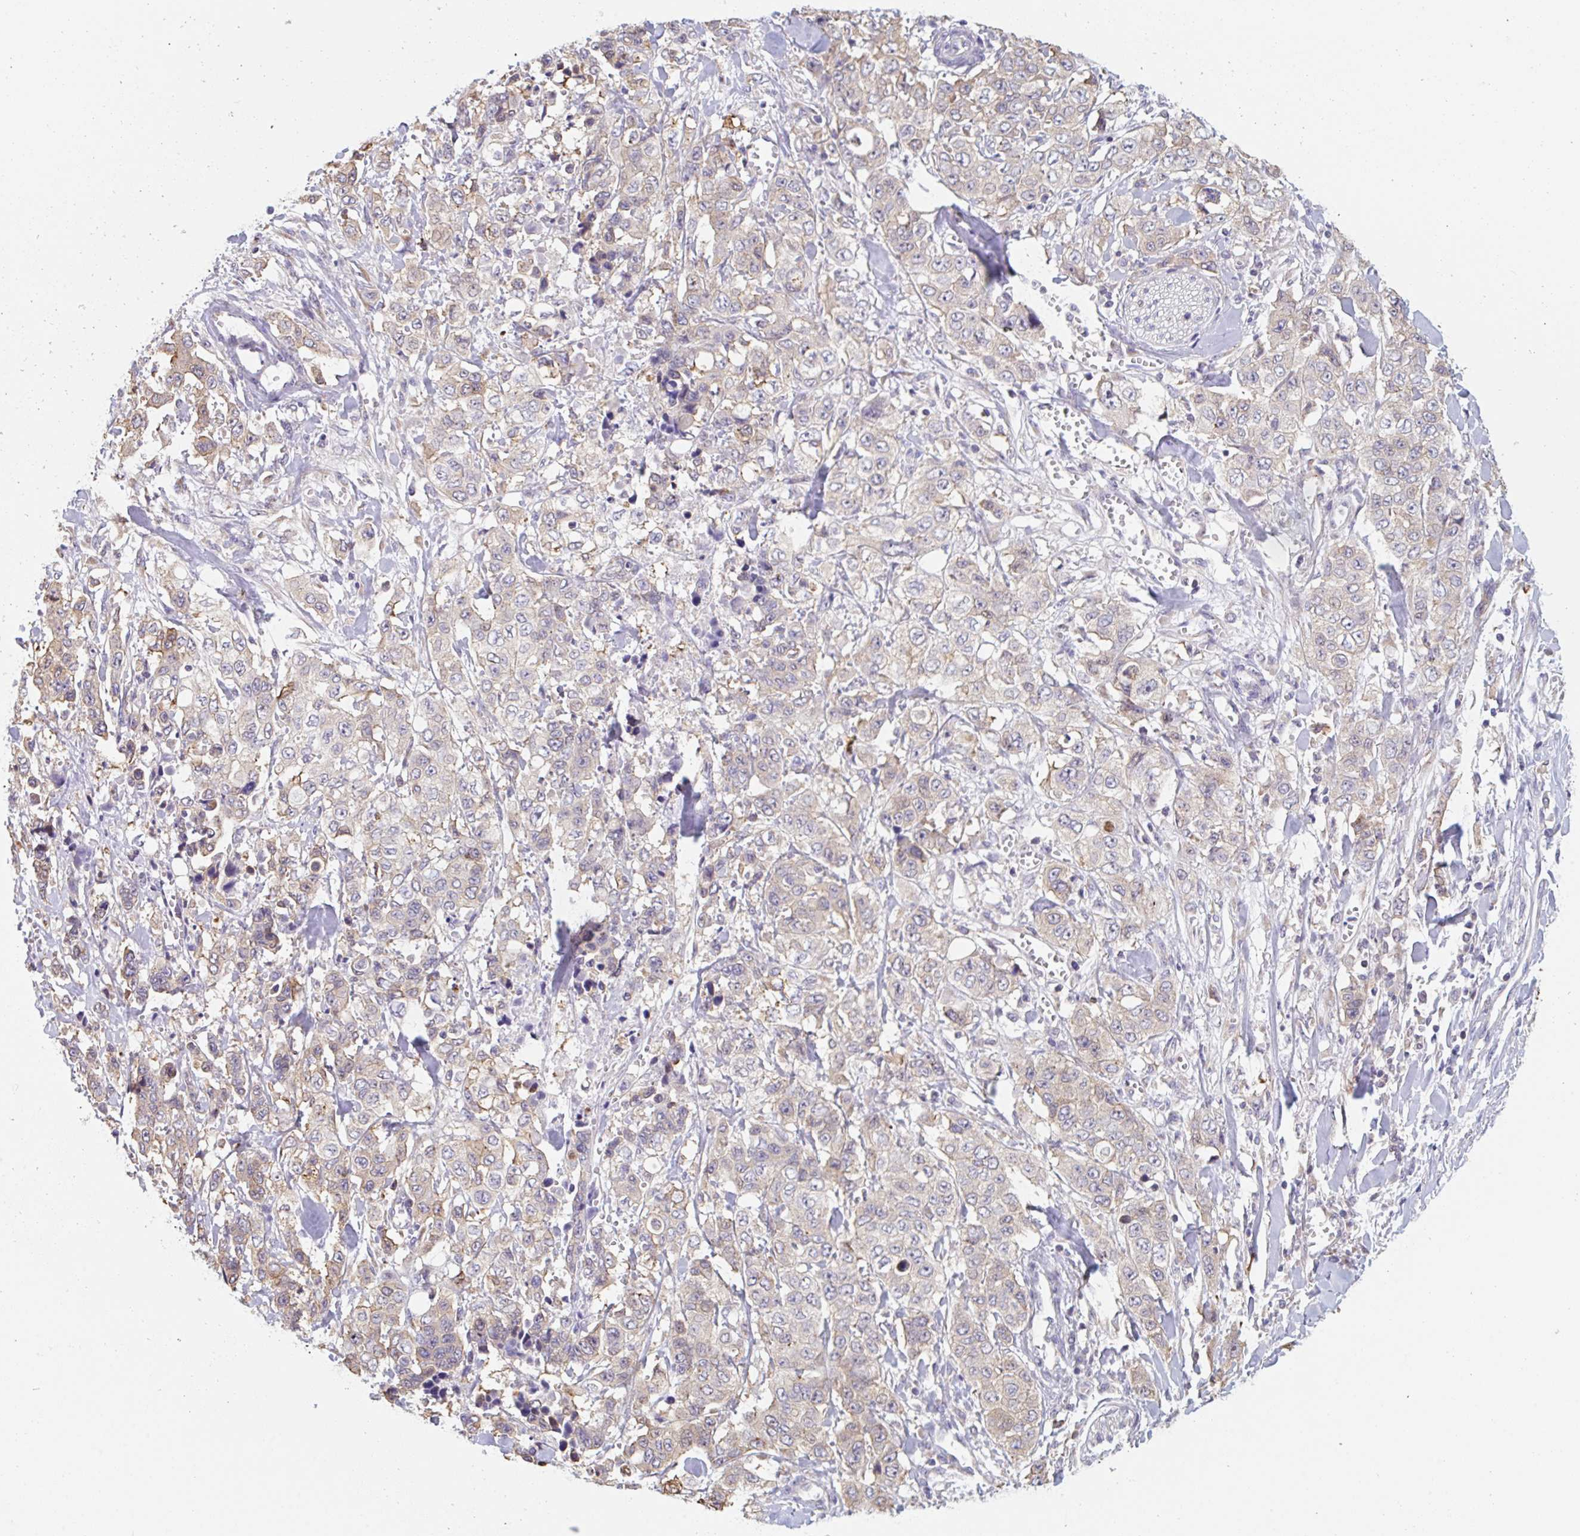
{"staining": {"intensity": "weak", "quantity": "25%-75%", "location": "cytoplasmic/membranous"}, "tissue": "stomach cancer", "cell_type": "Tumor cells", "image_type": "cancer", "snomed": [{"axis": "morphology", "description": "Adenocarcinoma, NOS"}, {"axis": "topography", "description": "Stomach, upper"}], "caption": "Protein analysis of stomach cancer (adenocarcinoma) tissue displays weak cytoplasmic/membranous positivity in approximately 25%-75% of tumor cells.", "gene": "TBPL2", "patient": {"sex": "male", "age": 62}}